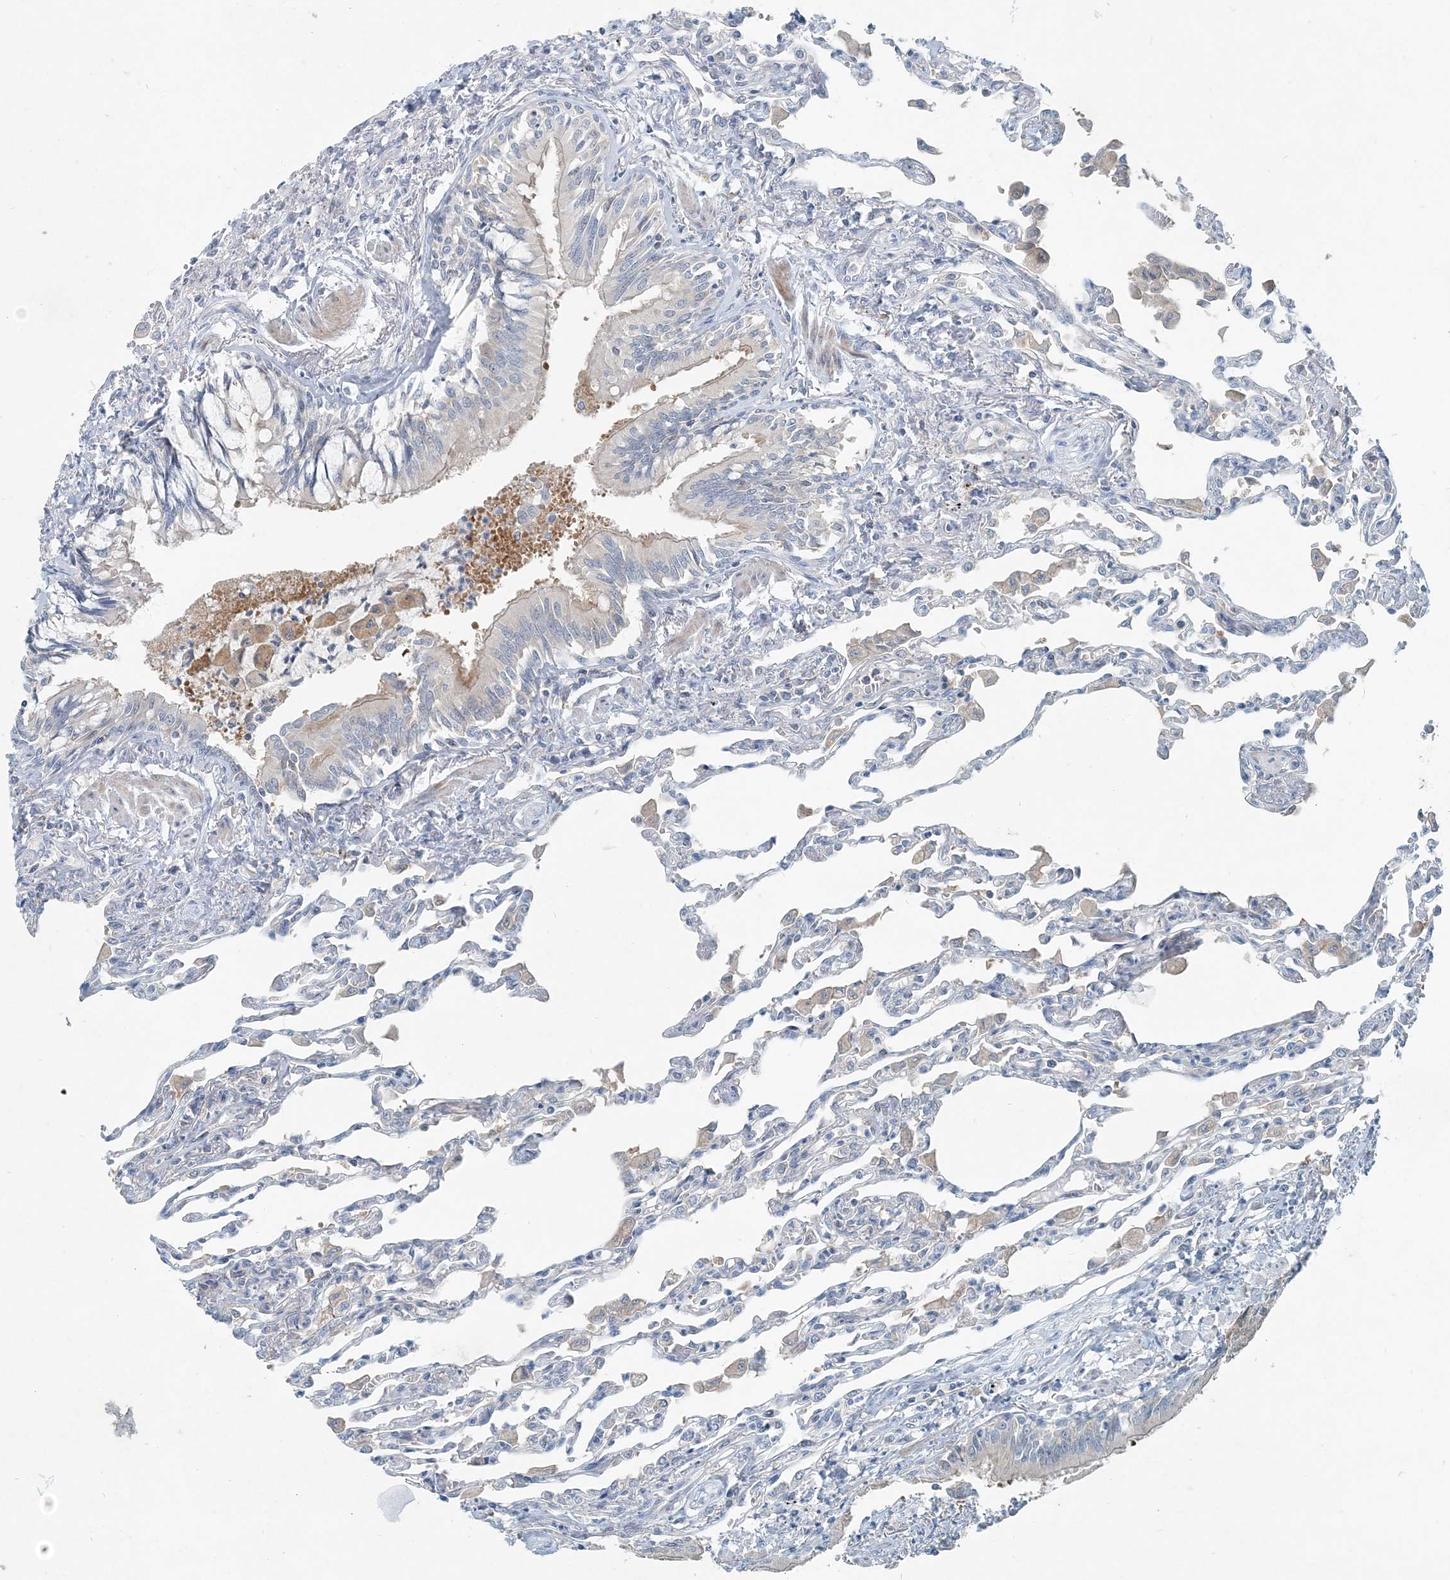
{"staining": {"intensity": "negative", "quantity": "none", "location": "none"}, "tissue": "lung", "cell_type": "Alveolar cells", "image_type": "normal", "snomed": [{"axis": "morphology", "description": "Normal tissue, NOS"}, {"axis": "topography", "description": "Bronchus"}, {"axis": "topography", "description": "Lung"}], "caption": "This is a micrograph of immunohistochemistry (IHC) staining of unremarkable lung, which shows no staining in alveolar cells.", "gene": "ARMH1", "patient": {"sex": "female", "age": 49}}